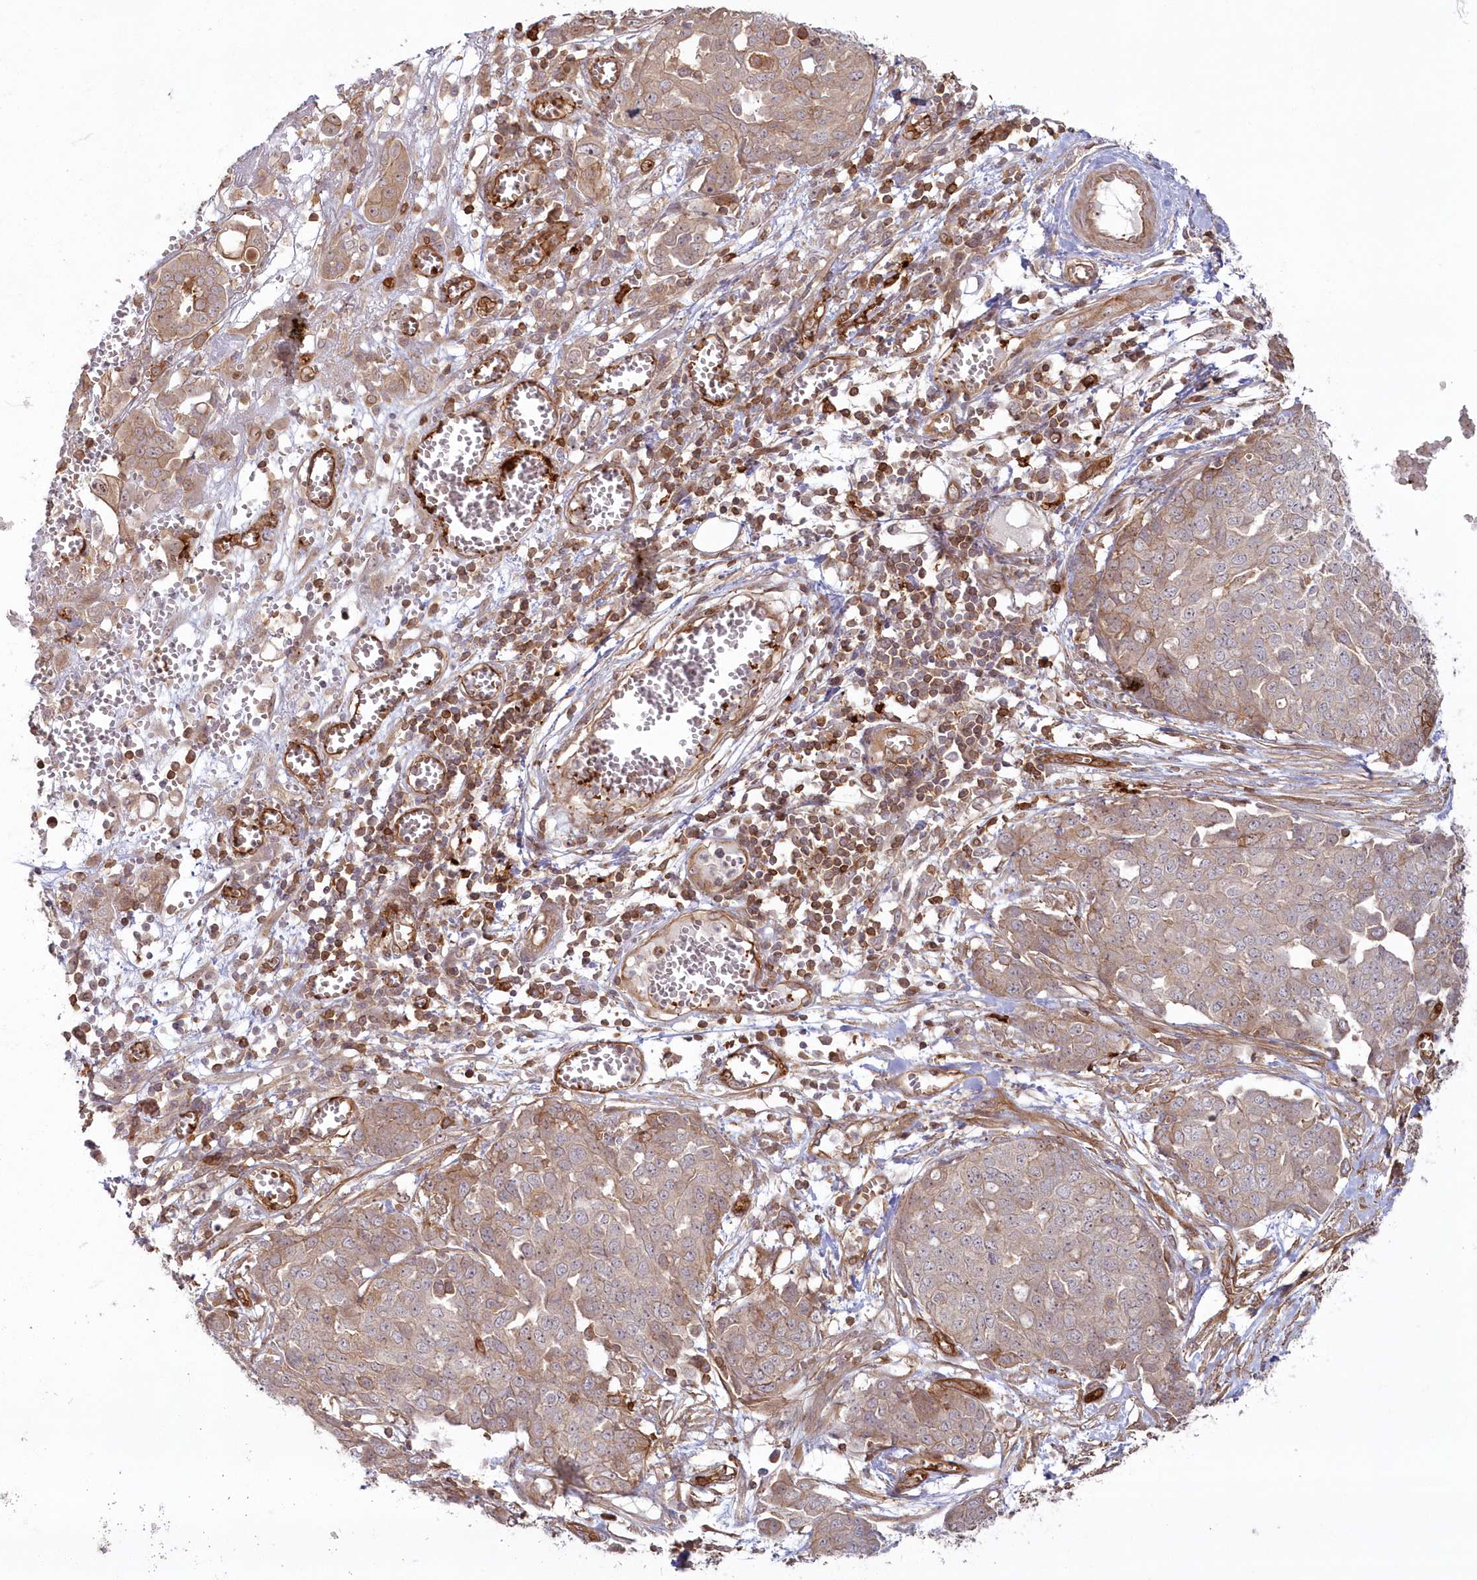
{"staining": {"intensity": "weak", "quantity": "25%-75%", "location": "cytoplasmic/membranous"}, "tissue": "ovarian cancer", "cell_type": "Tumor cells", "image_type": "cancer", "snomed": [{"axis": "morphology", "description": "Cystadenocarcinoma, serous, NOS"}, {"axis": "topography", "description": "Soft tissue"}, {"axis": "topography", "description": "Ovary"}], "caption": "Serous cystadenocarcinoma (ovarian) was stained to show a protein in brown. There is low levels of weak cytoplasmic/membranous staining in about 25%-75% of tumor cells.", "gene": "RGCC", "patient": {"sex": "female", "age": 57}}